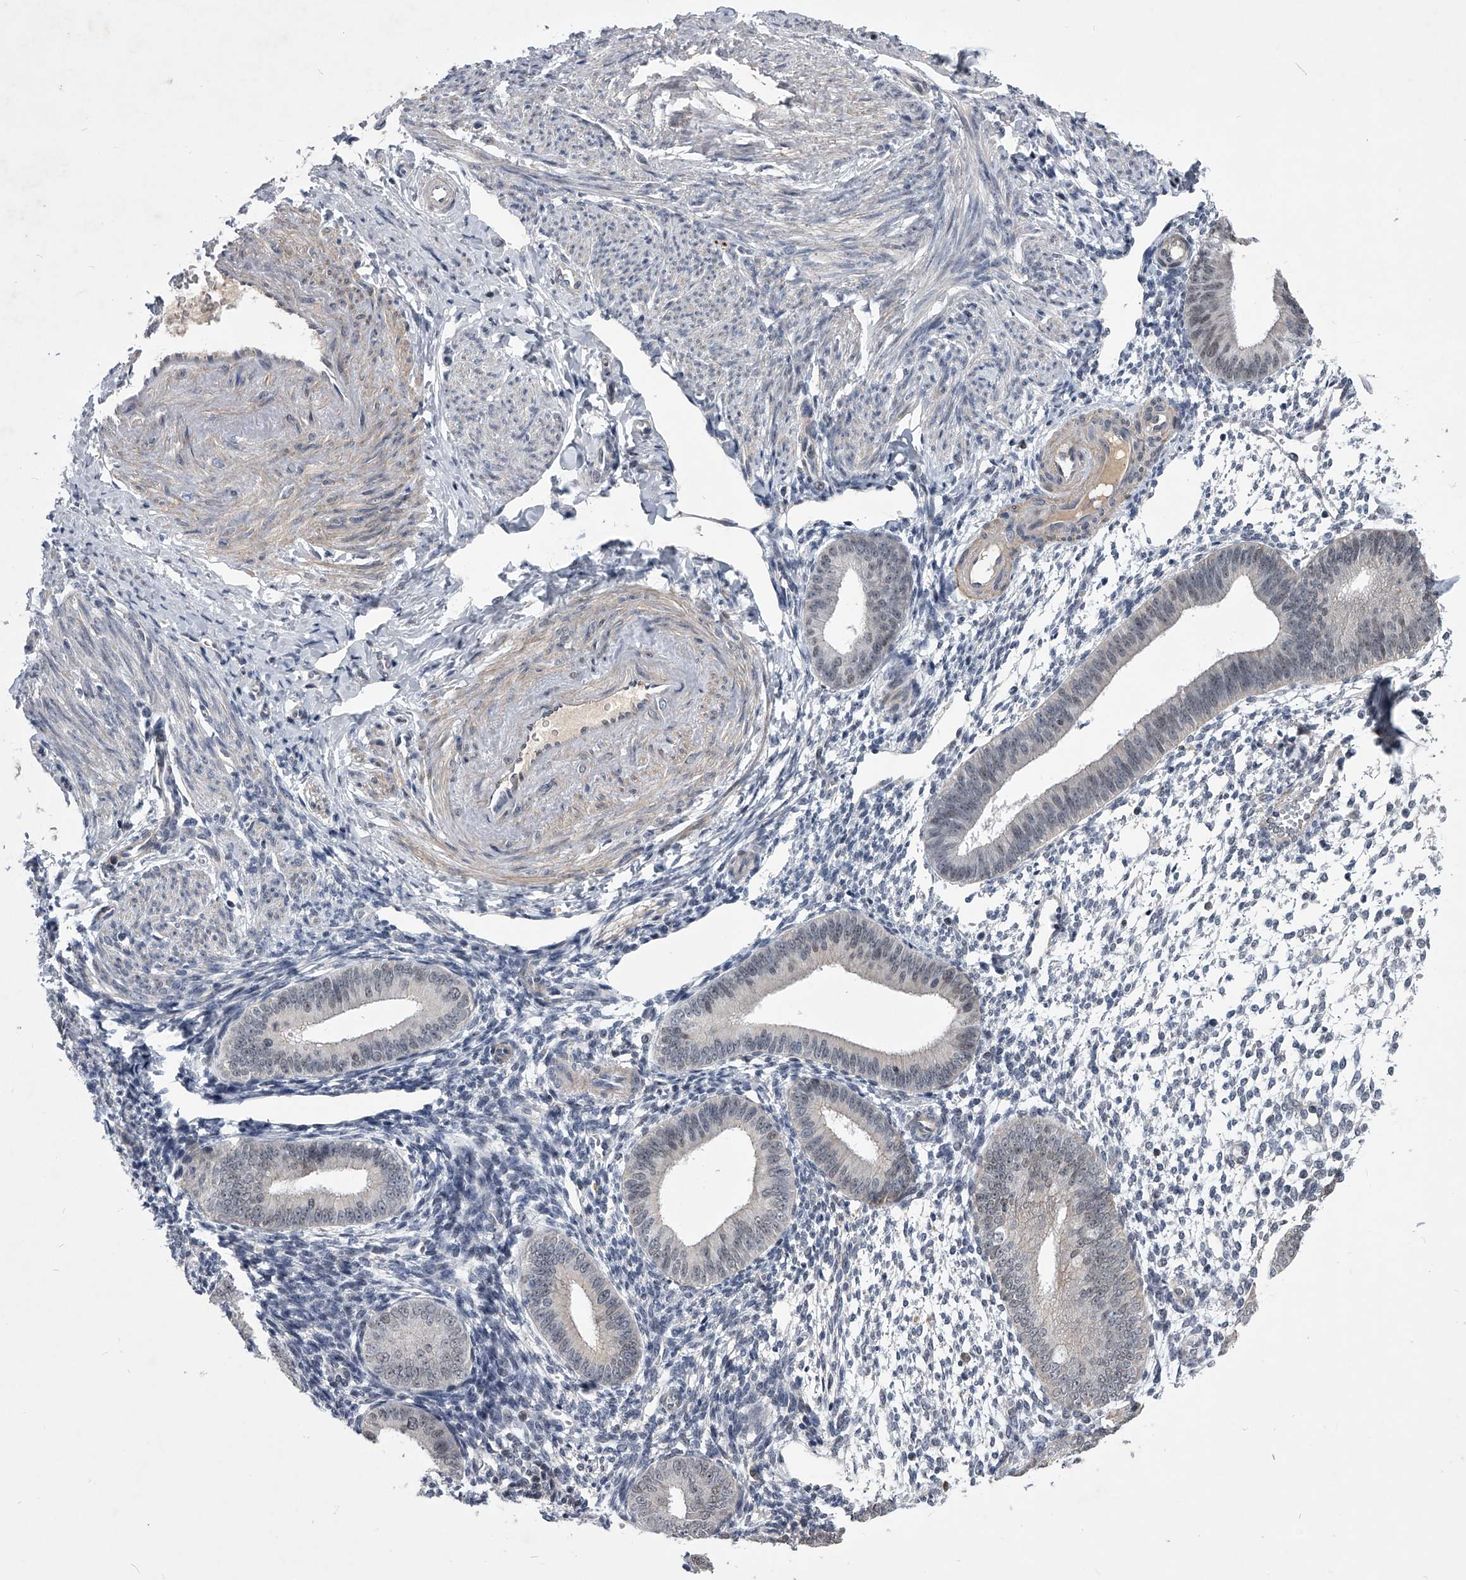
{"staining": {"intensity": "negative", "quantity": "none", "location": "none"}, "tissue": "endometrium", "cell_type": "Cells in endometrial stroma", "image_type": "normal", "snomed": [{"axis": "morphology", "description": "Normal tissue, NOS"}, {"axis": "topography", "description": "Uterus"}, {"axis": "topography", "description": "Endometrium"}], "caption": "DAB immunohistochemical staining of normal endometrium shows no significant staining in cells in endometrial stroma. The staining is performed using DAB brown chromogen with nuclei counter-stained in using hematoxylin.", "gene": "ZNF76", "patient": {"sex": "female", "age": 48}}